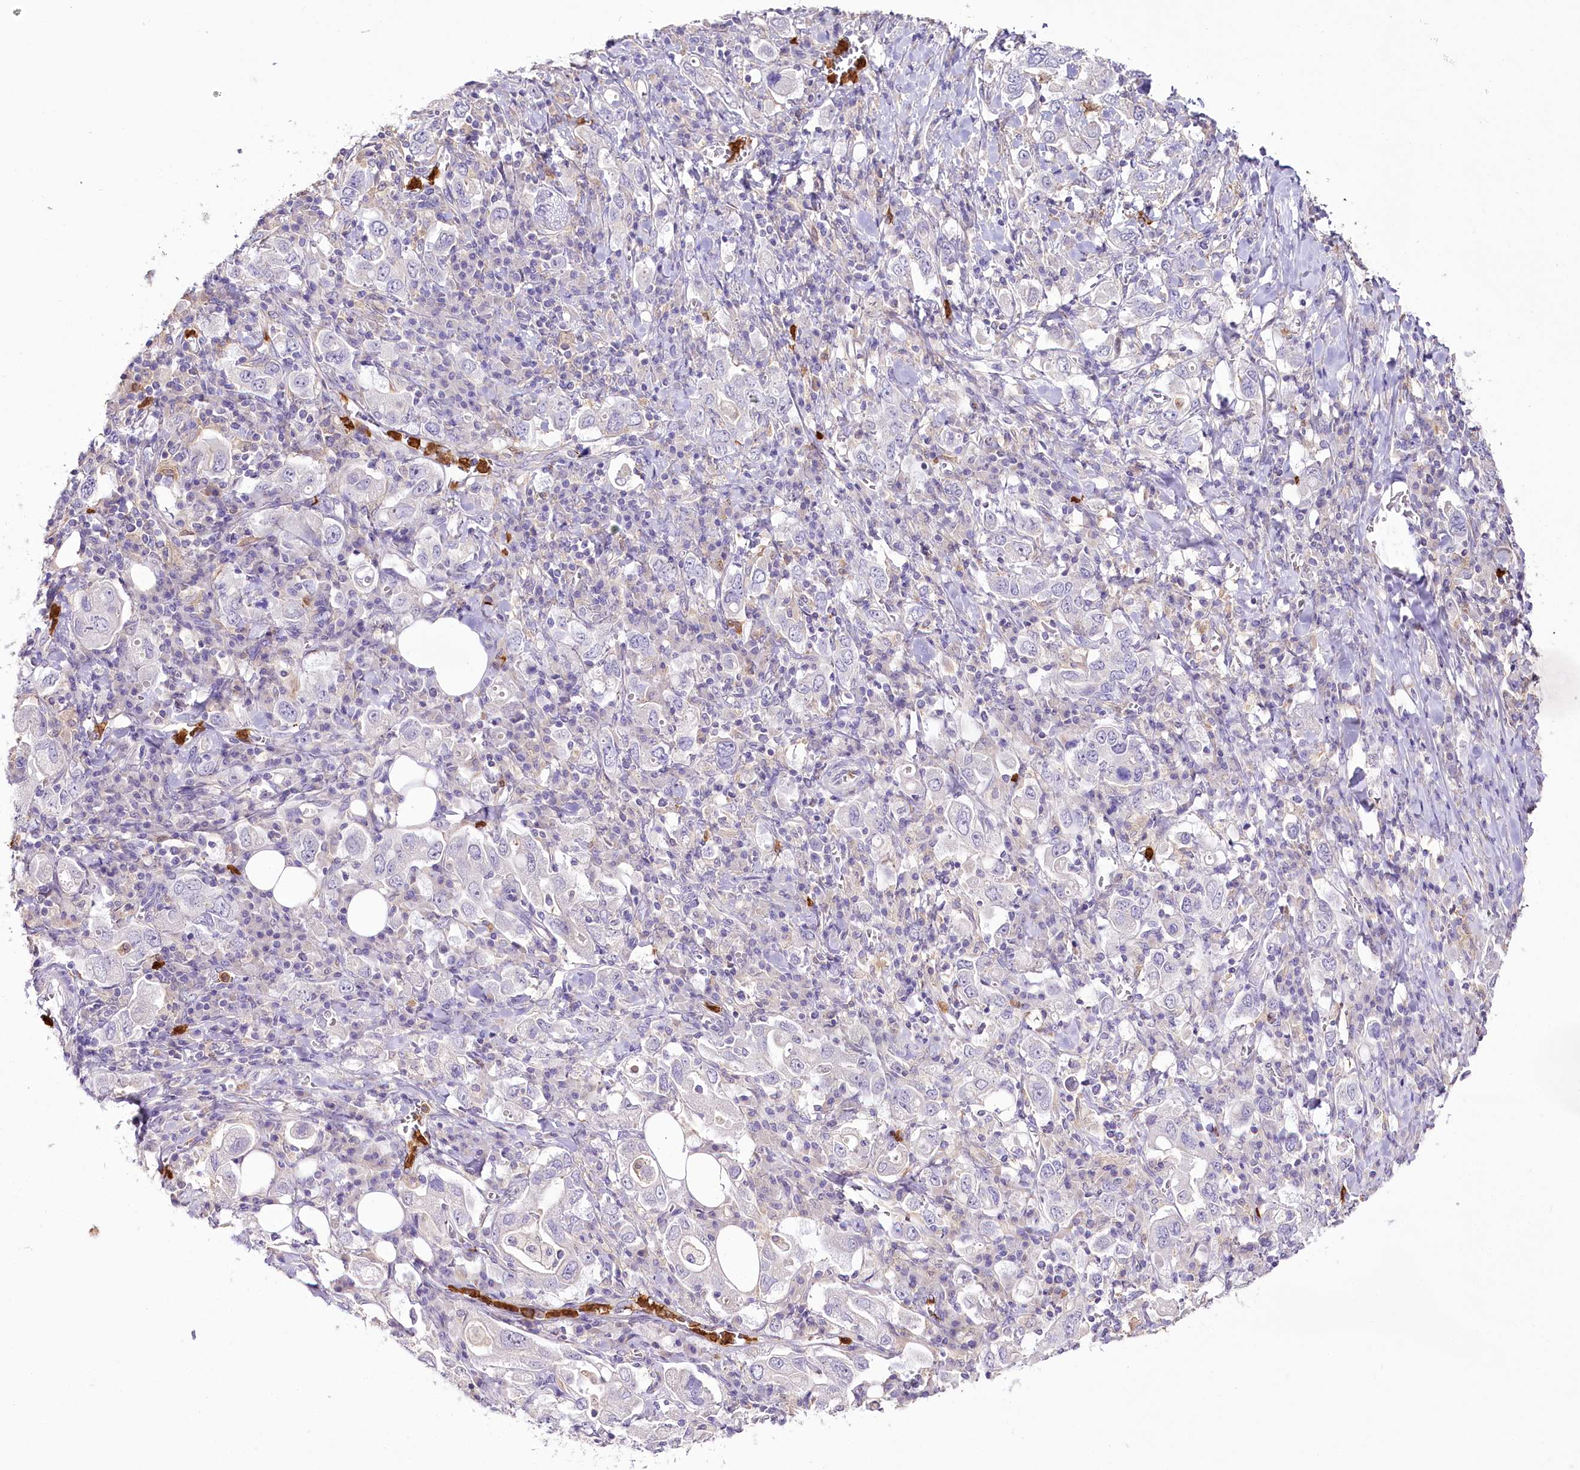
{"staining": {"intensity": "negative", "quantity": "none", "location": "none"}, "tissue": "stomach cancer", "cell_type": "Tumor cells", "image_type": "cancer", "snomed": [{"axis": "morphology", "description": "Adenocarcinoma, NOS"}, {"axis": "topography", "description": "Stomach, upper"}], "caption": "There is no significant positivity in tumor cells of stomach cancer.", "gene": "DPYD", "patient": {"sex": "male", "age": 62}}